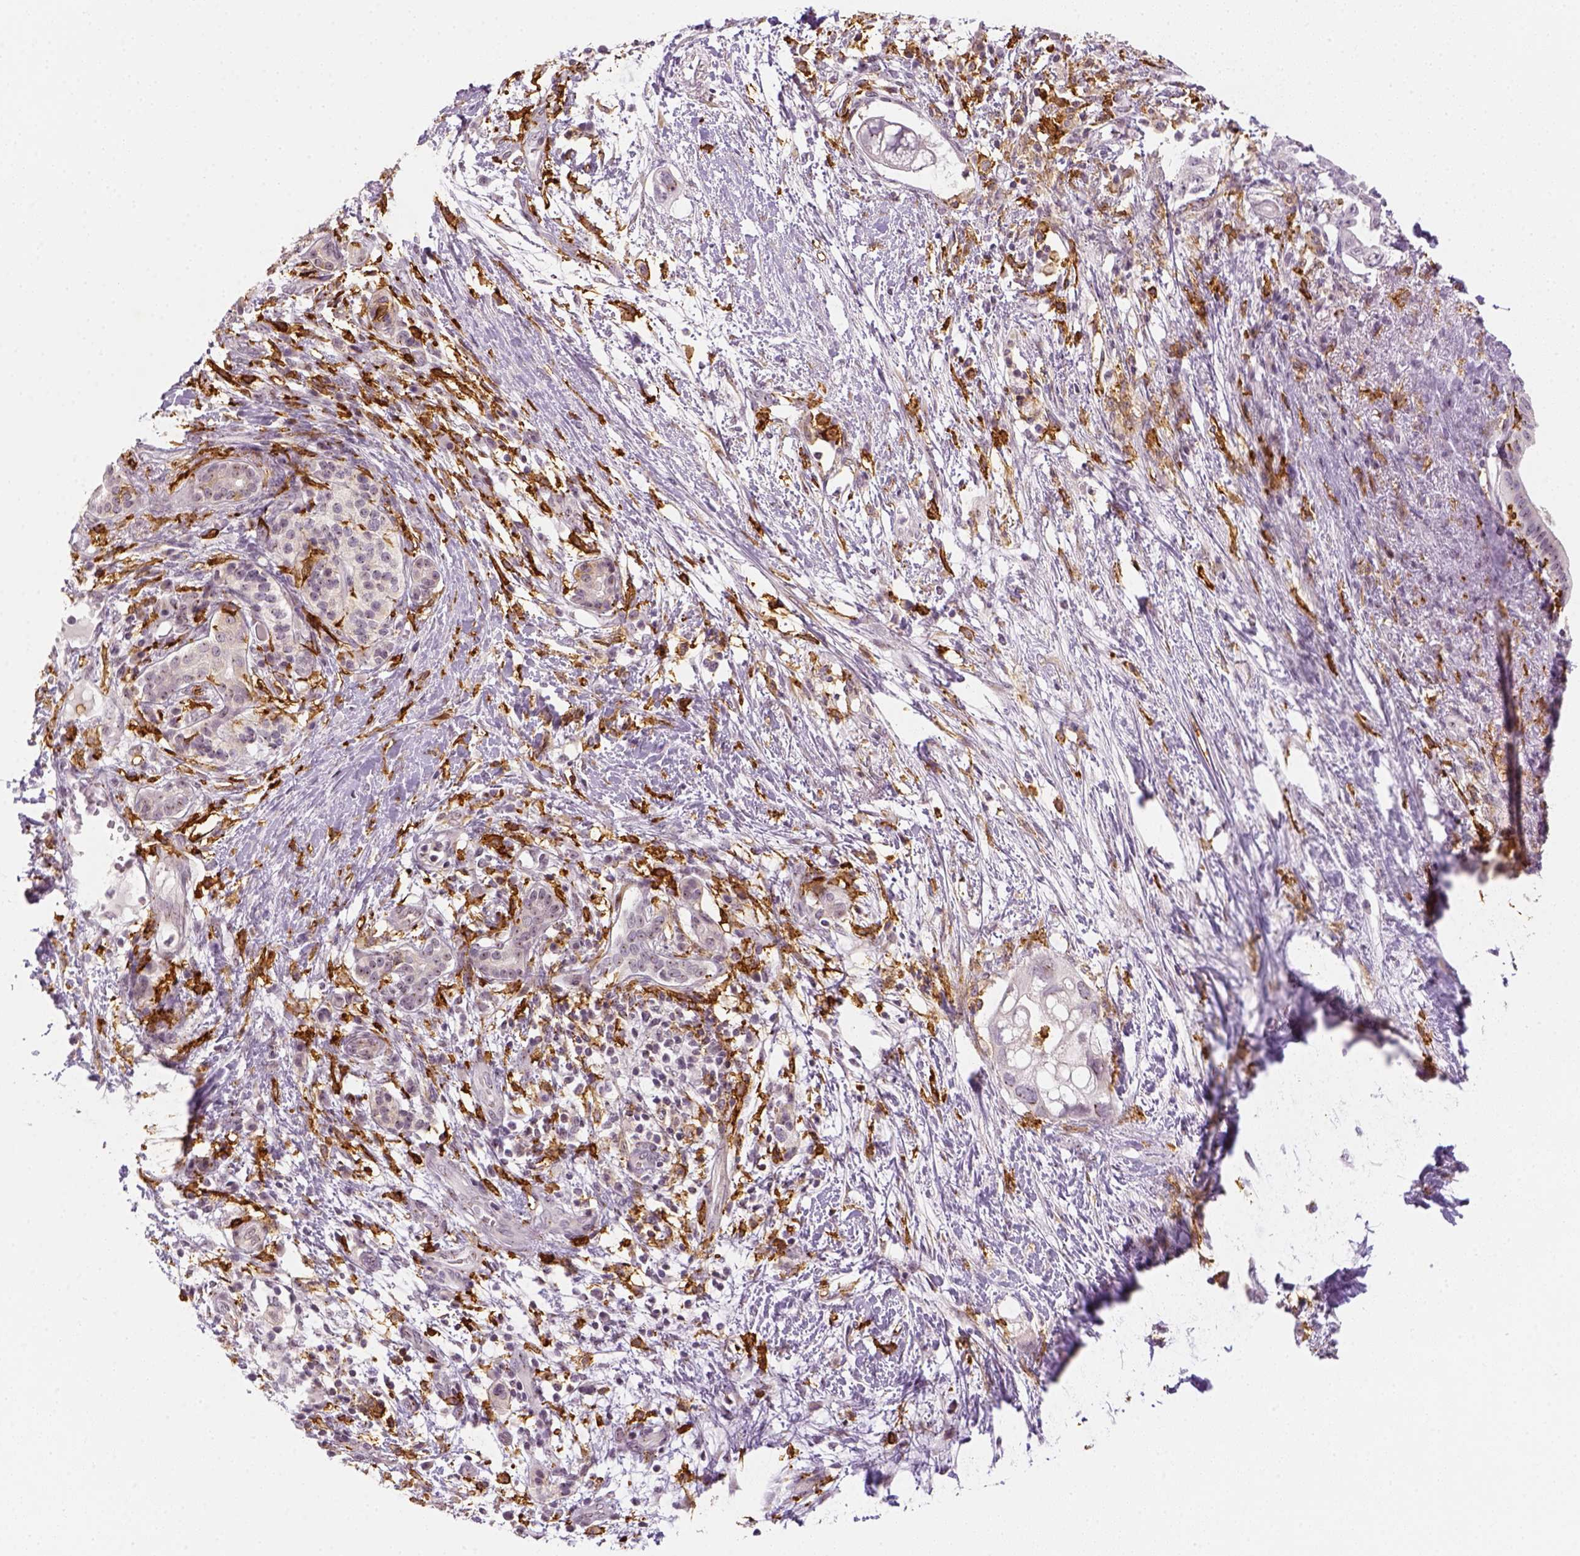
{"staining": {"intensity": "negative", "quantity": "none", "location": "none"}, "tissue": "pancreatic cancer", "cell_type": "Tumor cells", "image_type": "cancer", "snomed": [{"axis": "morphology", "description": "Adenocarcinoma, NOS"}, {"axis": "topography", "description": "Pancreas"}], "caption": "Human adenocarcinoma (pancreatic) stained for a protein using immunohistochemistry shows no expression in tumor cells.", "gene": "CD14", "patient": {"sex": "female", "age": 72}}